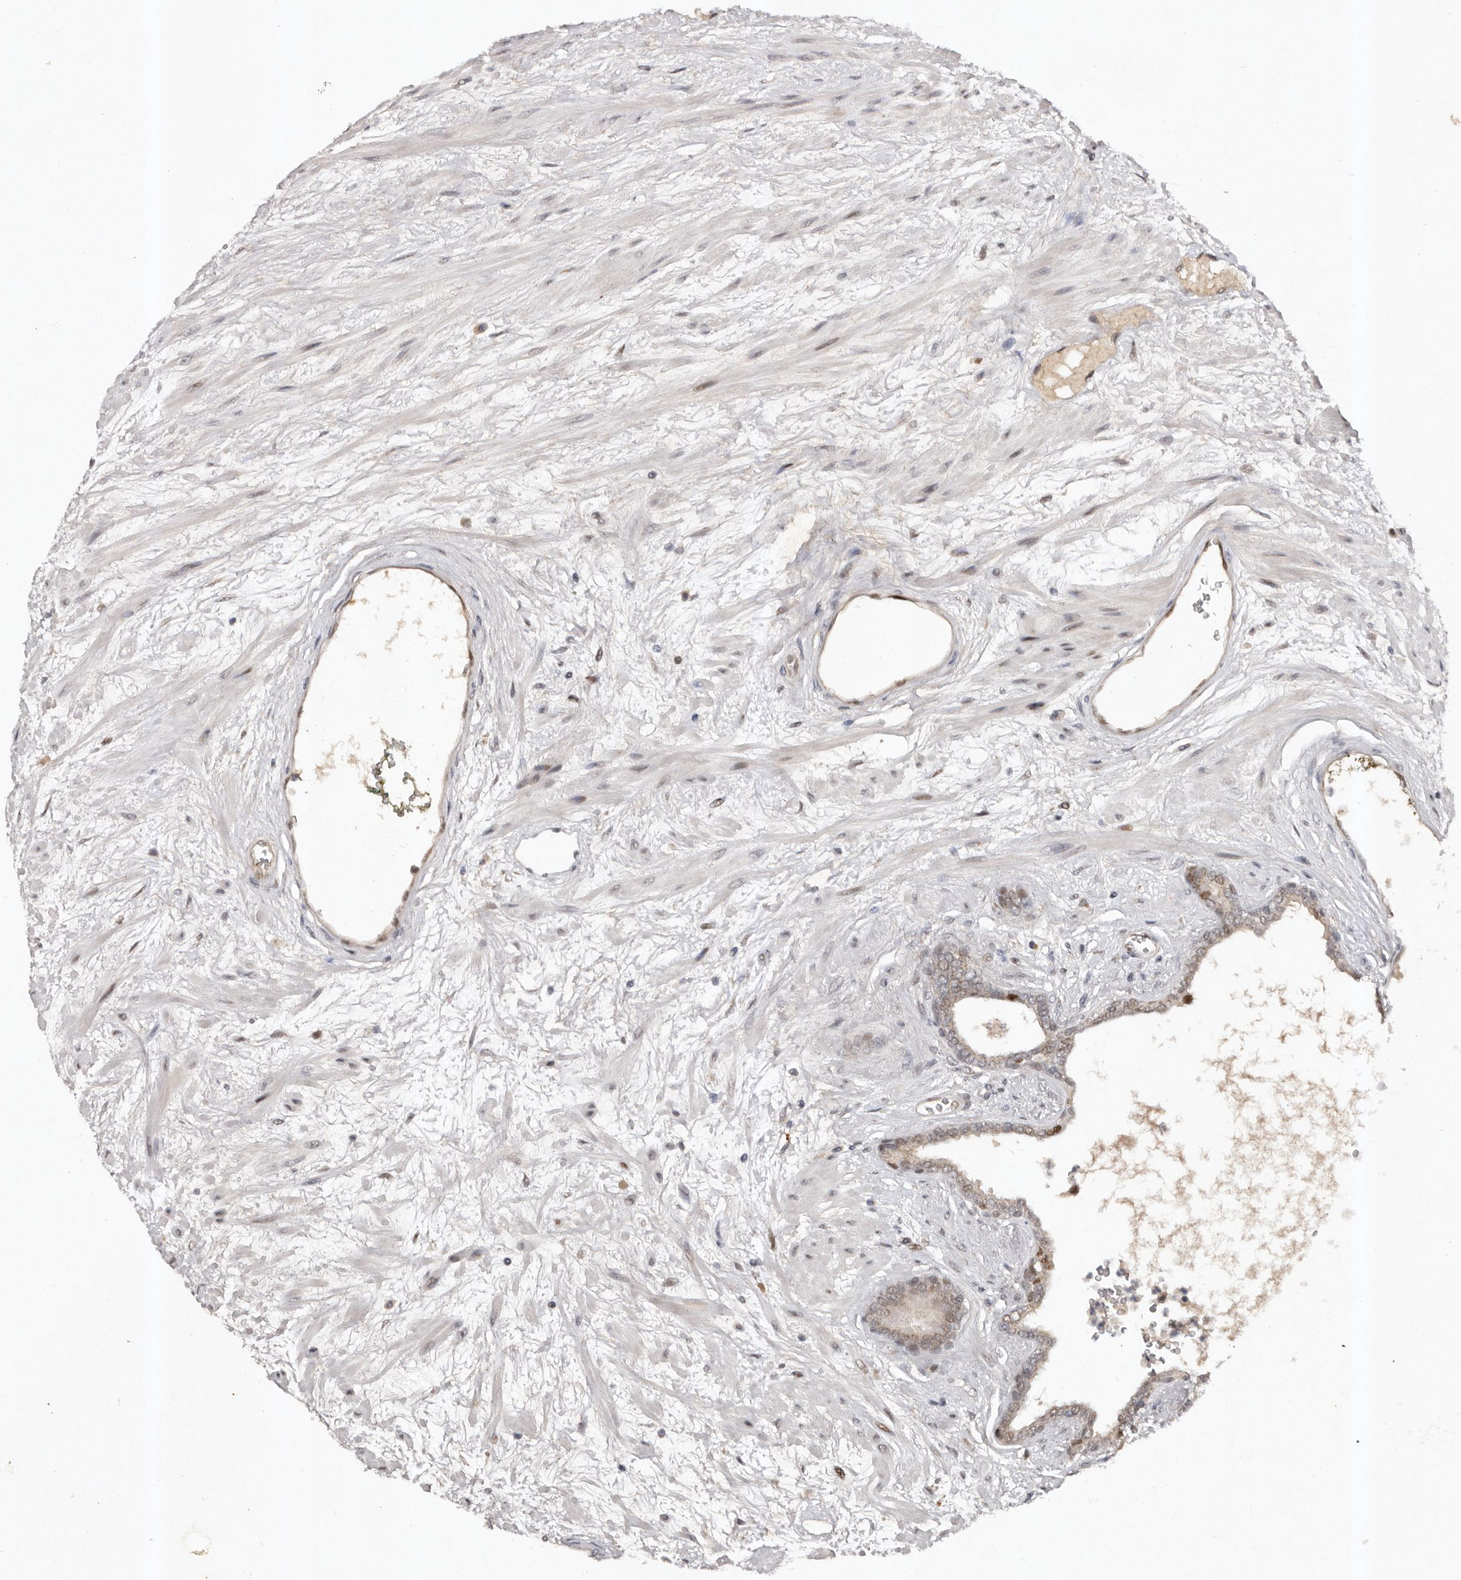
{"staining": {"intensity": "weak", "quantity": "25%-75%", "location": "cytoplasmic/membranous,nuclear"}, "tissue": "prostate cancer", "cell_type": "Tumor cells", "image_type": "cancer", "snomed": [{"axis": "morphology", "description": "Adenocarcinoma, Low grade"}, {"axis": "topography", "description": "Prostate"}], "caption": "This histopathology image displays IHC staining of prostate cancer, with low weak cytoplasmic/membranous and nuclear positivity in approximately 25%-75% of tumor cells.", "gene": "KLF7", "patient": {"sex": "male", "age": 60}}